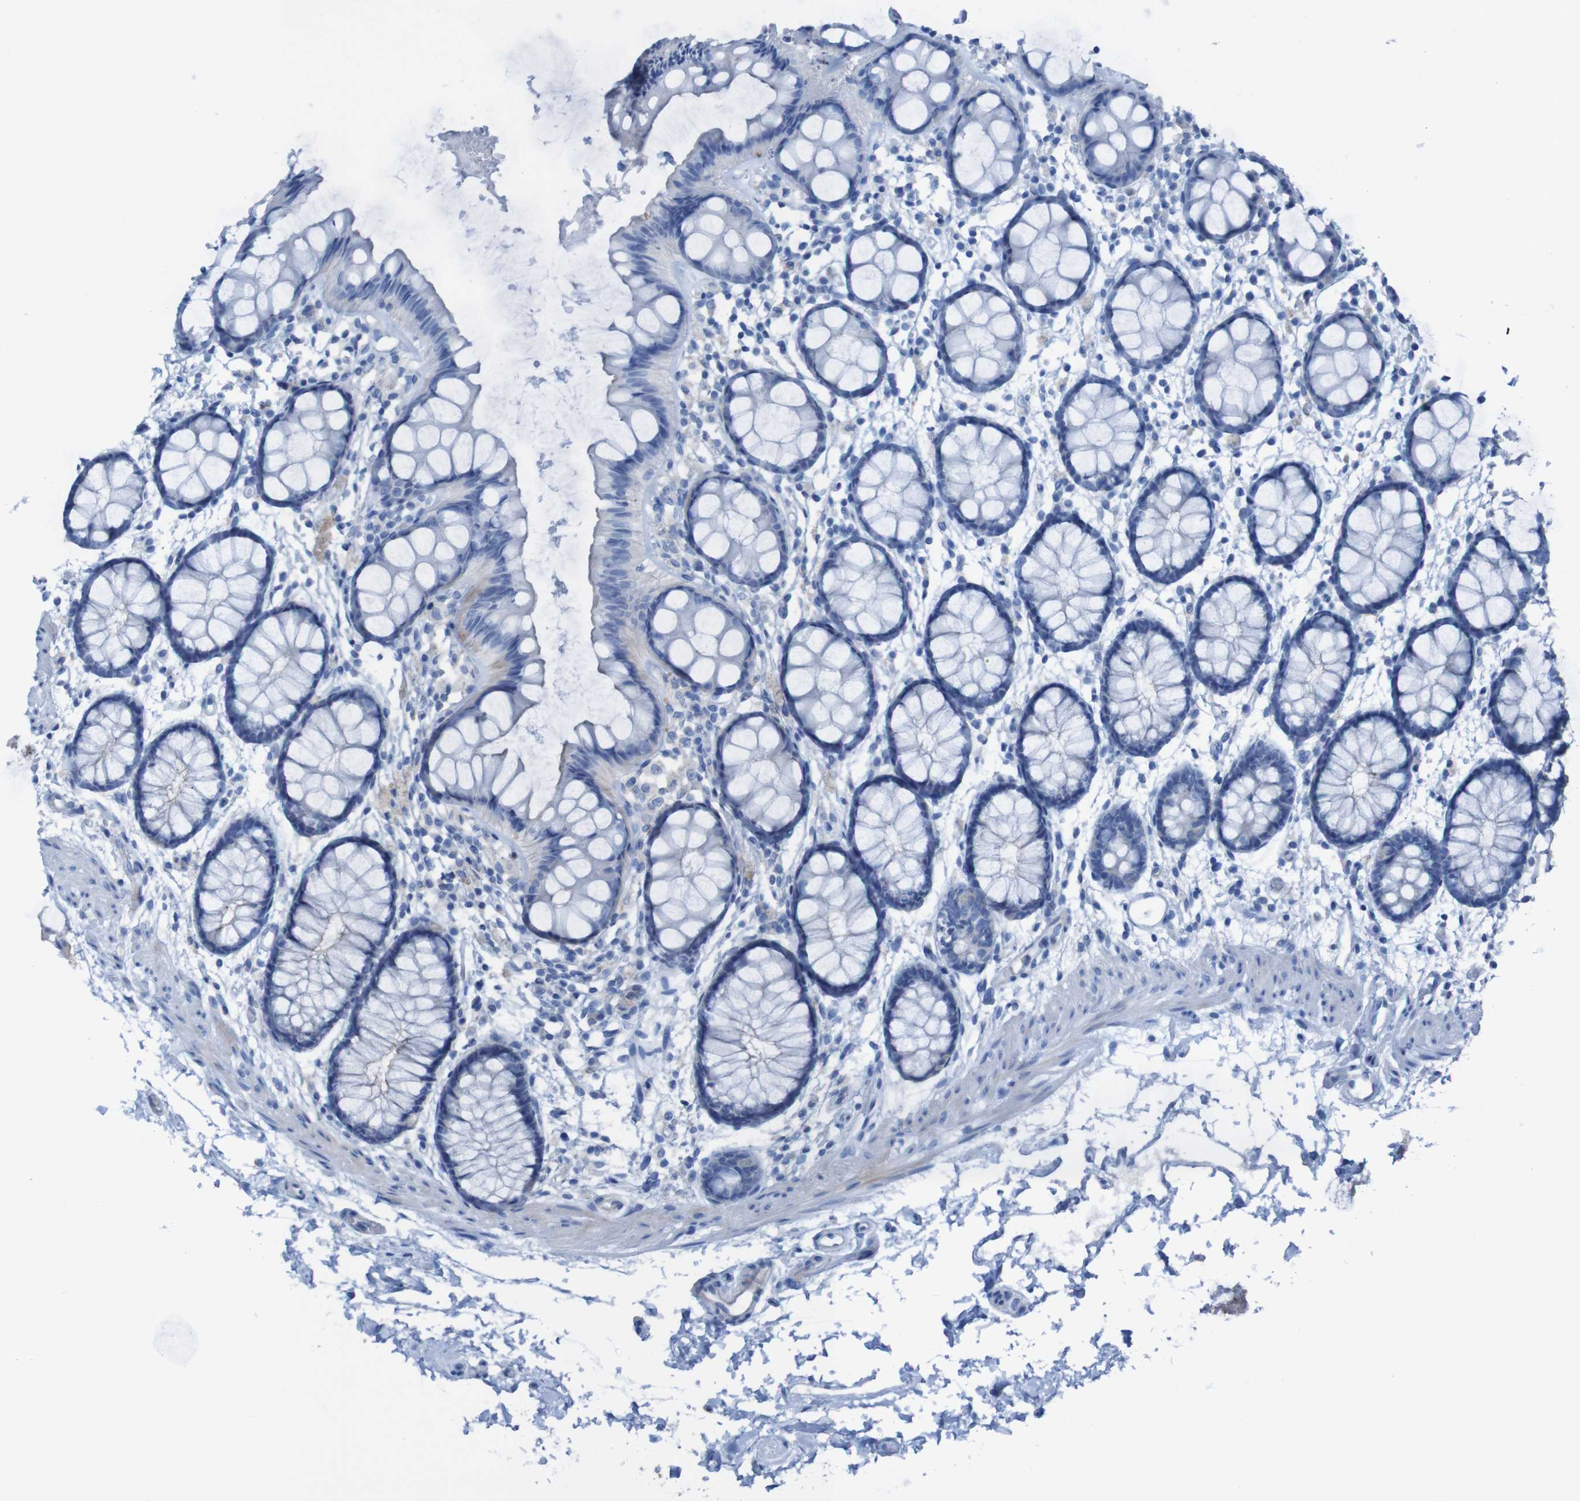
{"staining": {"intensity": "weak", "quantity": "<25%", "location": "cytoplasmic/membranous"}, "tissue": "rectum", "cell_type": "Glandular cells", "image_type": "normal", "snomed": [{"axis": "morphology", "description": "Normal tissue, NOS"}, {"axis": "topography", "description": "Rectum"}], "caption": "DAB immunohistochemical staining of normal rectum exhibits no significant expression in glandular cells.", "gene": "RNF182", "patient": {"sex": "female", "age": 66}}